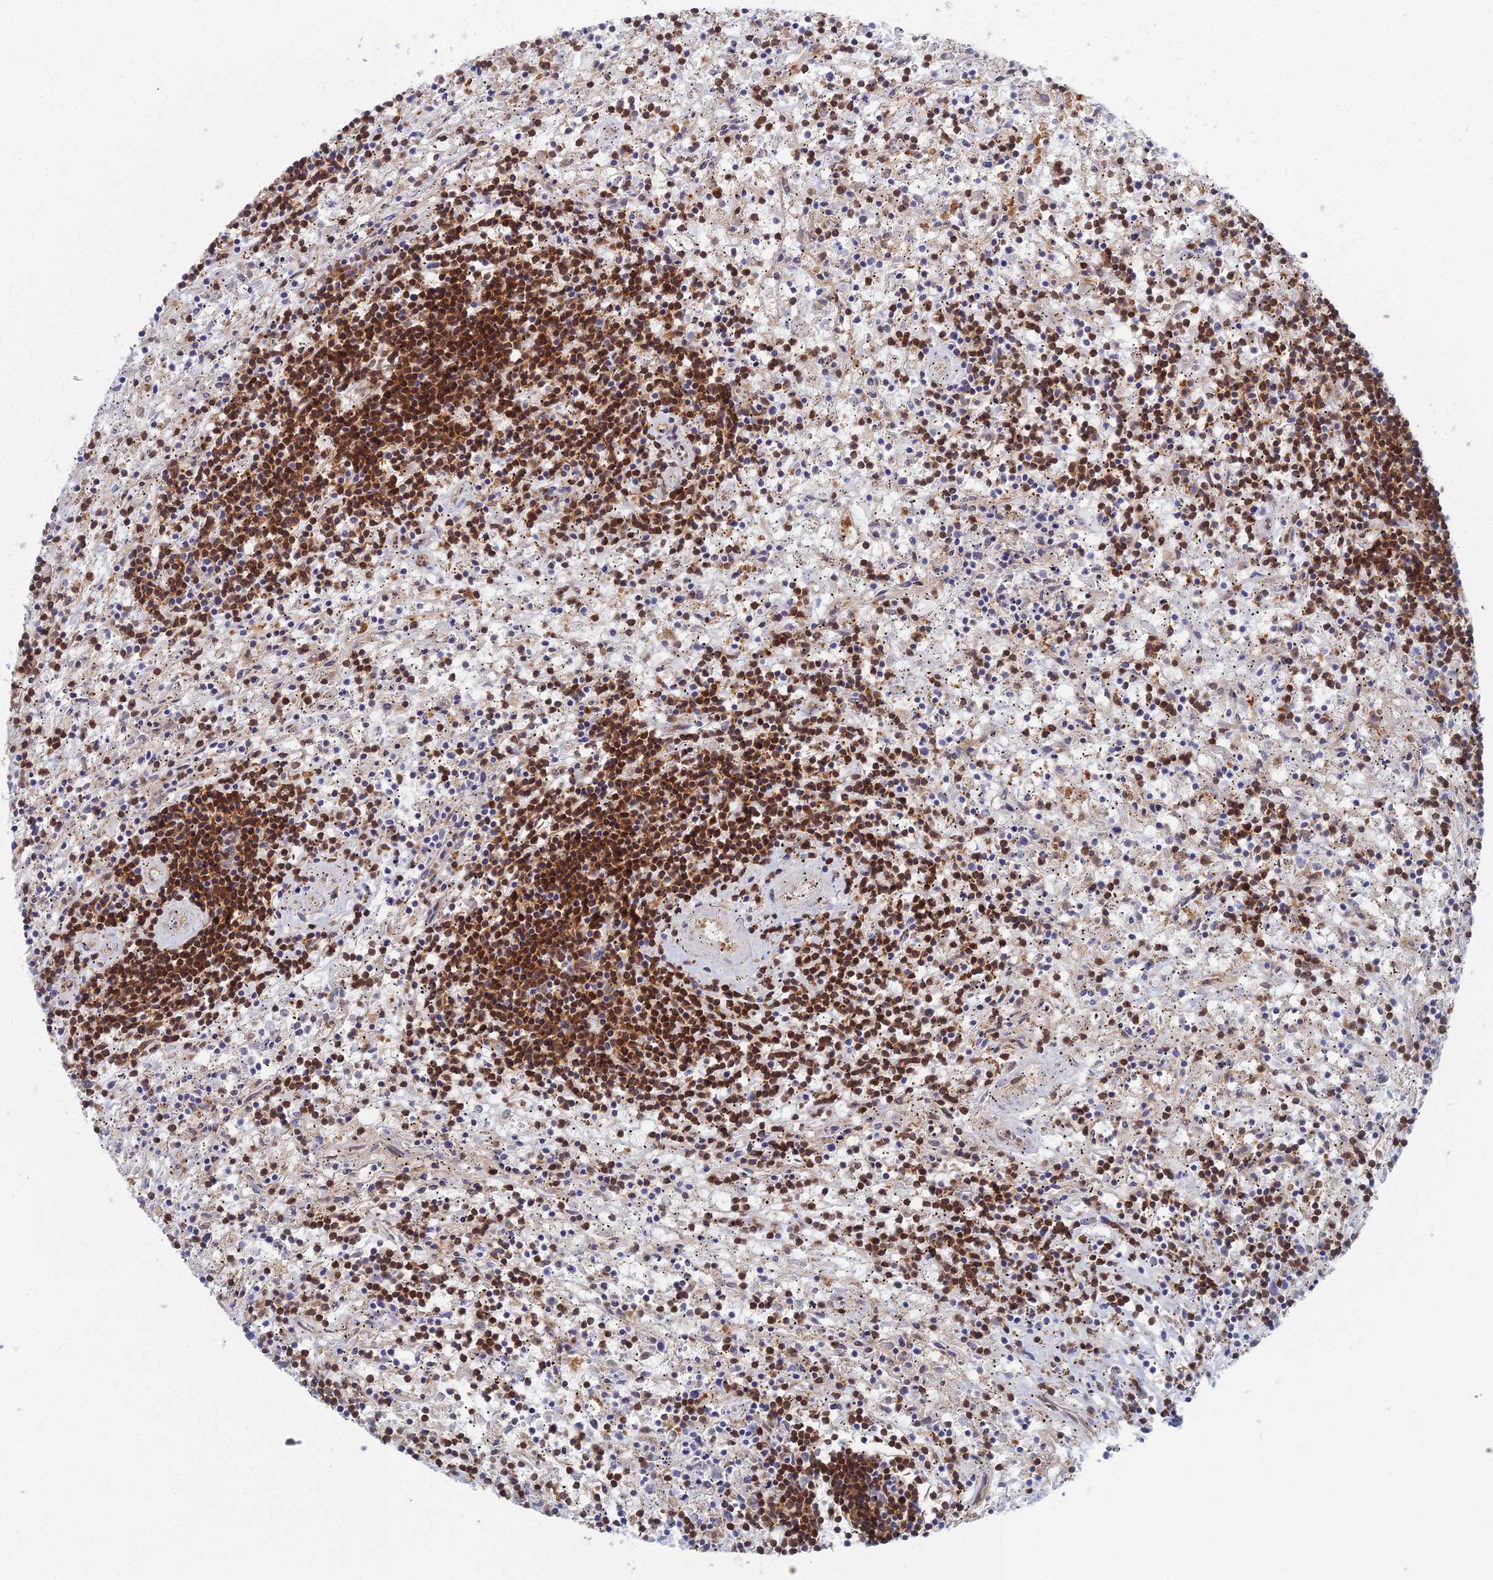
{"staining": {"intensity": "weak", "quantity": "<25%", "location": "cytoplasmic/membranous"}, "tissue": "lymphoma", "cell_type": "Tumor cells", "image_type": "cancer", "snomed": [{"axis": "morphology", "description": "Malignant lymphoma, non-Hodgkin's type, Low grade"}, {"axis": "topography", "description": "Spleen"}], "caption": "This is an immunohistochemistry (IHC) photomicrograph of human low-grade malignant lymphoma, non-Hodgkin's type. There is no staining in tumor cells.", "gene": "ABHD1", "patient": {"sex": "male", "age": 76}}